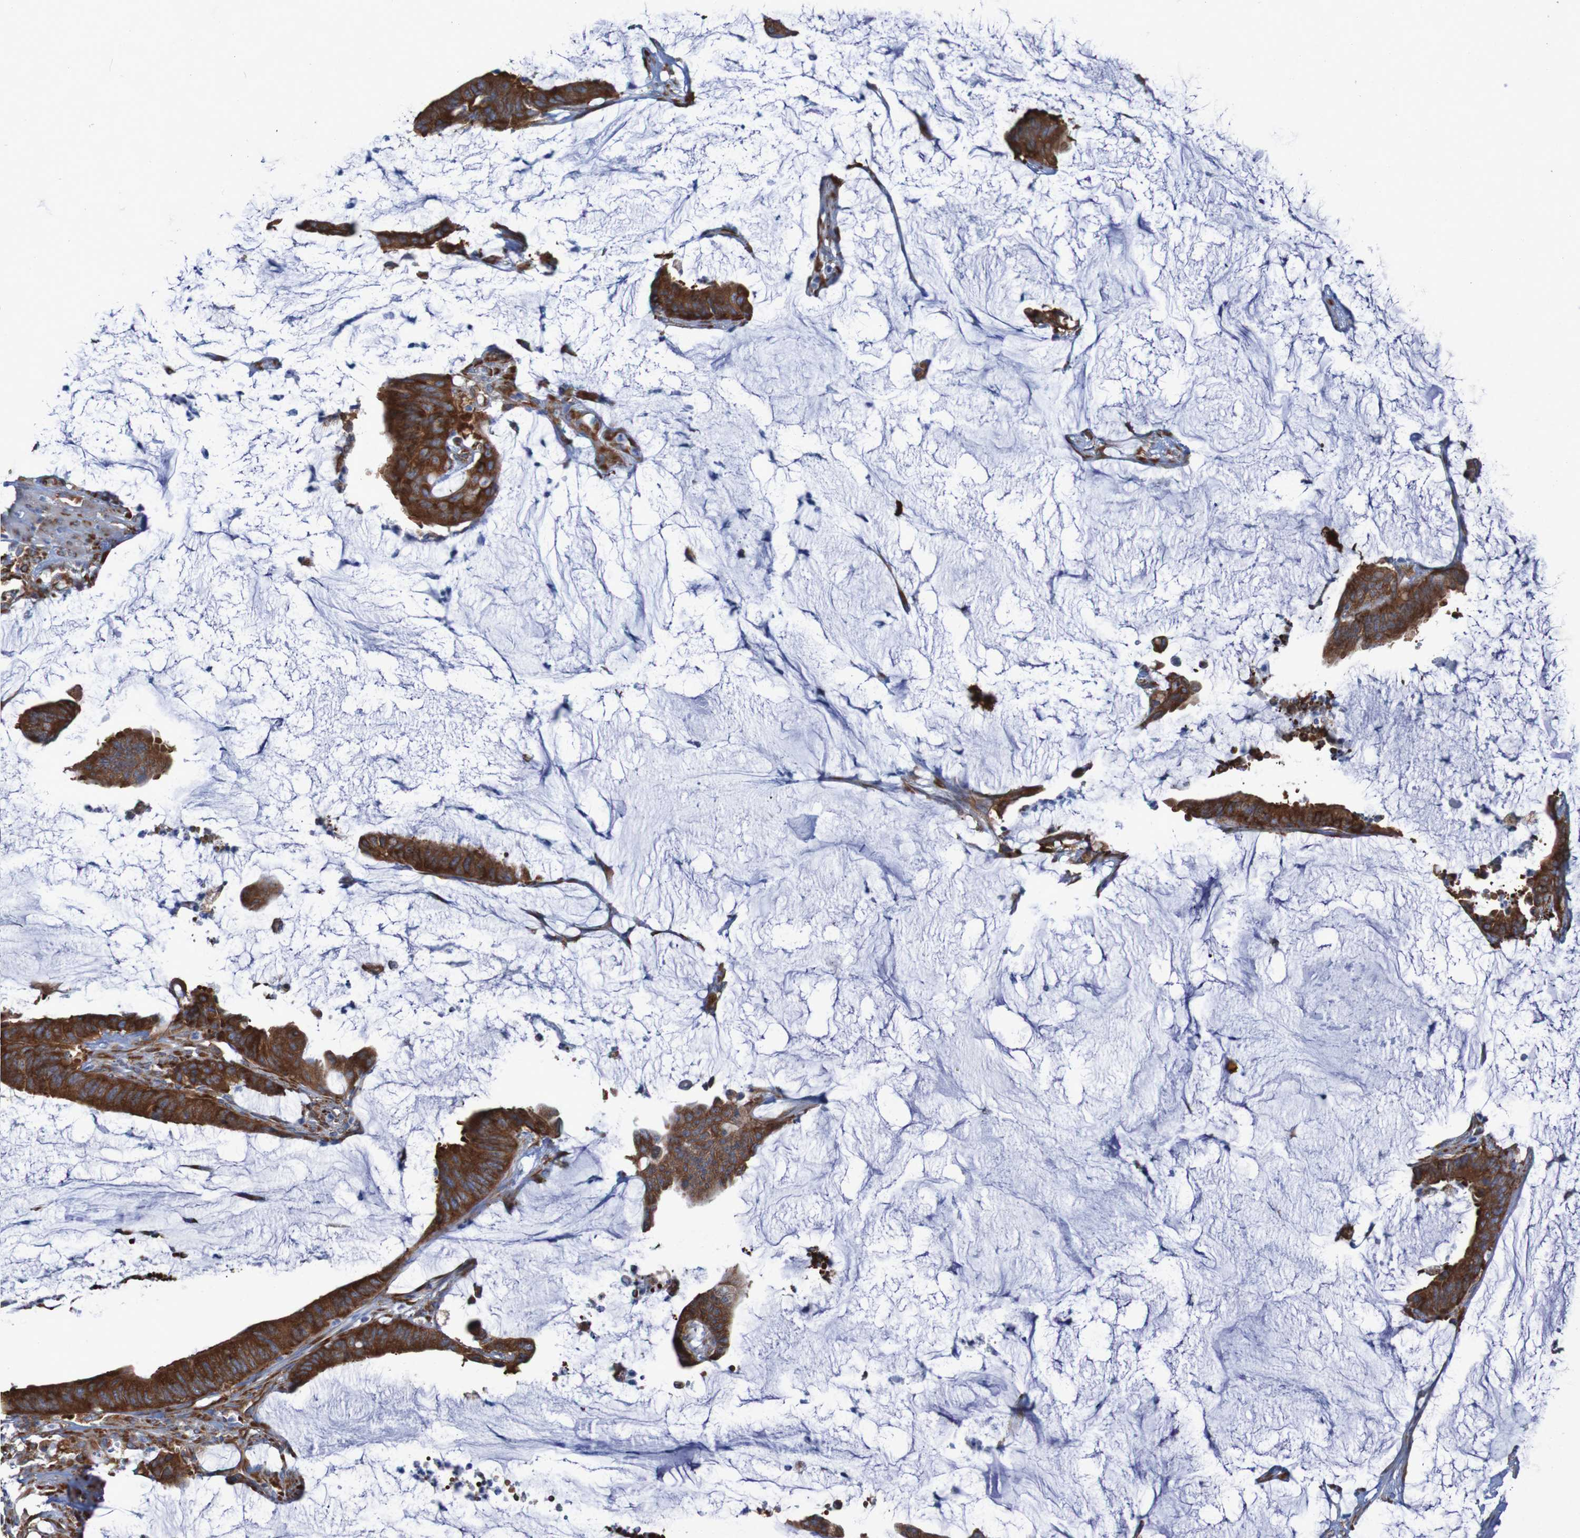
{"staining": {"intensity": "strong", "quantity": ">75%", "location": "cytoplasmic/membranous"}, "tissue": "colorectal cancer", "cell_type": "Tumor cells", "image_type": "cancer", "snomed": [{"axis": "morphology", "description": "Adenocarcinoma, NOS"}, {"axis": "topography", "description": "Rectum"}], "caption": "Approximately >75% of tumor cells in colorectal adenocarcinoma reveal strong cytoplasmic/membranous protein staining as visualized by brown immunohistochemical staining.", "gene": "RPL10", "patient": {"sex": "female", "age": 66}}